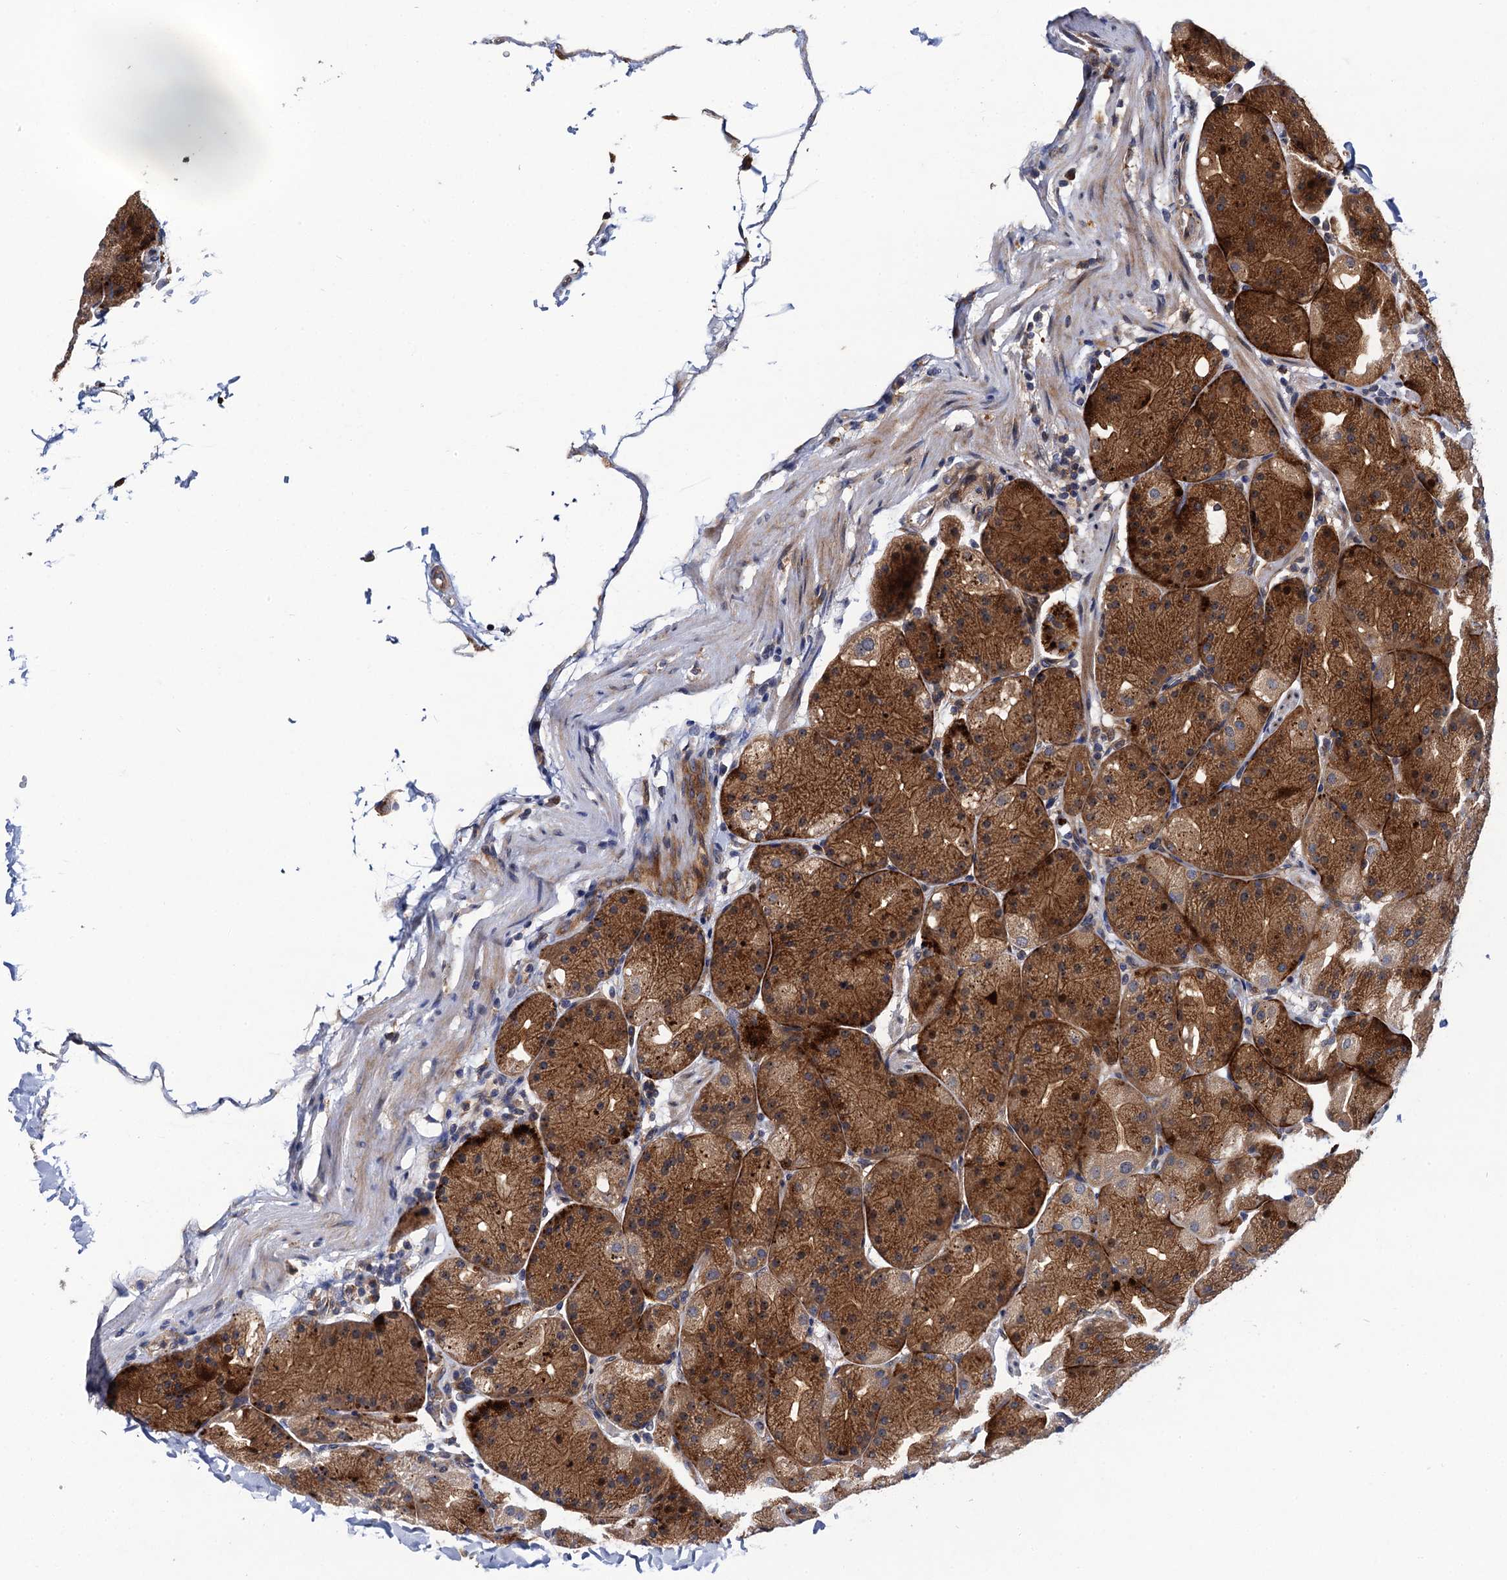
{"staining": {"intensity": "strong", "quantity": ">75%", "location": "cytoplasmic/membranous"}, "tissue": "stomach", "cell_type": "Glandular cells", "image_type": "normal", "snomed": [{"axis": "morphology", "description": "Normal tissue, NOS"}, {"axis": "topography", "description": "Stomach, upper"}, {"axis": "topography", "description": "Stomach"}], "caption": "Protein expression analysis of normal stomach exhibits strong cytoplasmic/membranous staining in about >75% of glandular cells. Using DAB (3,3'-diaminobenzidine) (brown) and hematoxylin (blue) stains, captured at high magnification using brightfield microscopy.", "gene": "VPS35", "patient": {"sex": "male", "age": 48}}